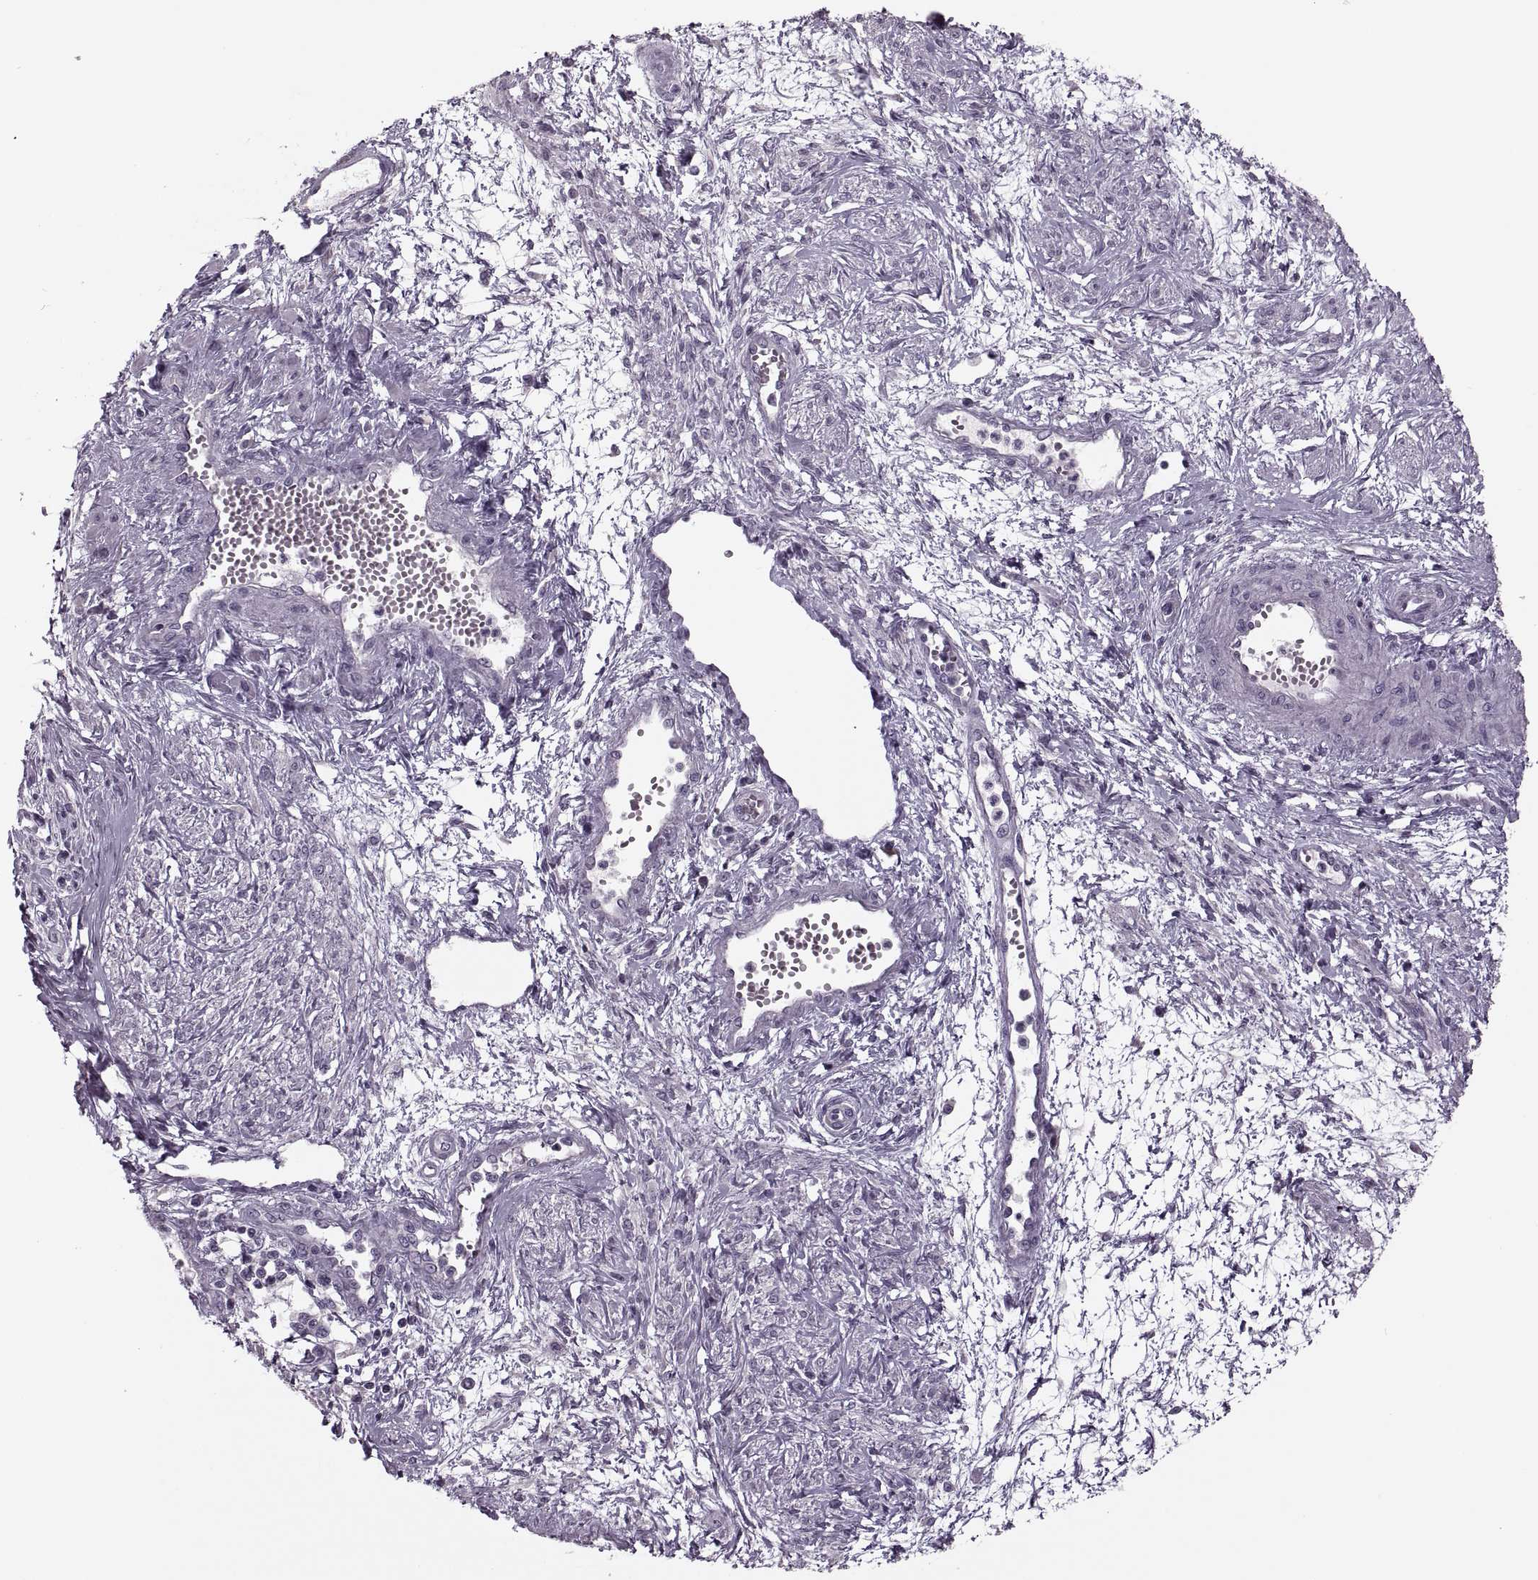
{"staining": {"intensity": "negative", "quantity": "none", "location": "none"}, "tissue": "cervical cancer", "cell_type": "Tumor cells", "image_type": "cancer", "snomed": [{"axis": "morphology", "description": "Squamous cell carcinoma, NOS"}, {"axis": "topography", "description": "Cervix"}], "caption": "A high-resolution histopathology image shows immunohistochemistry (IHC) staining of cervical cancer, which exhibits no significant staining in tumor cells. (DAB immunohistochemistry (IHC) with hematoxylin counter stain).", "gene": "PRSS54", "patient": {"sex": "female", "age": 34}}